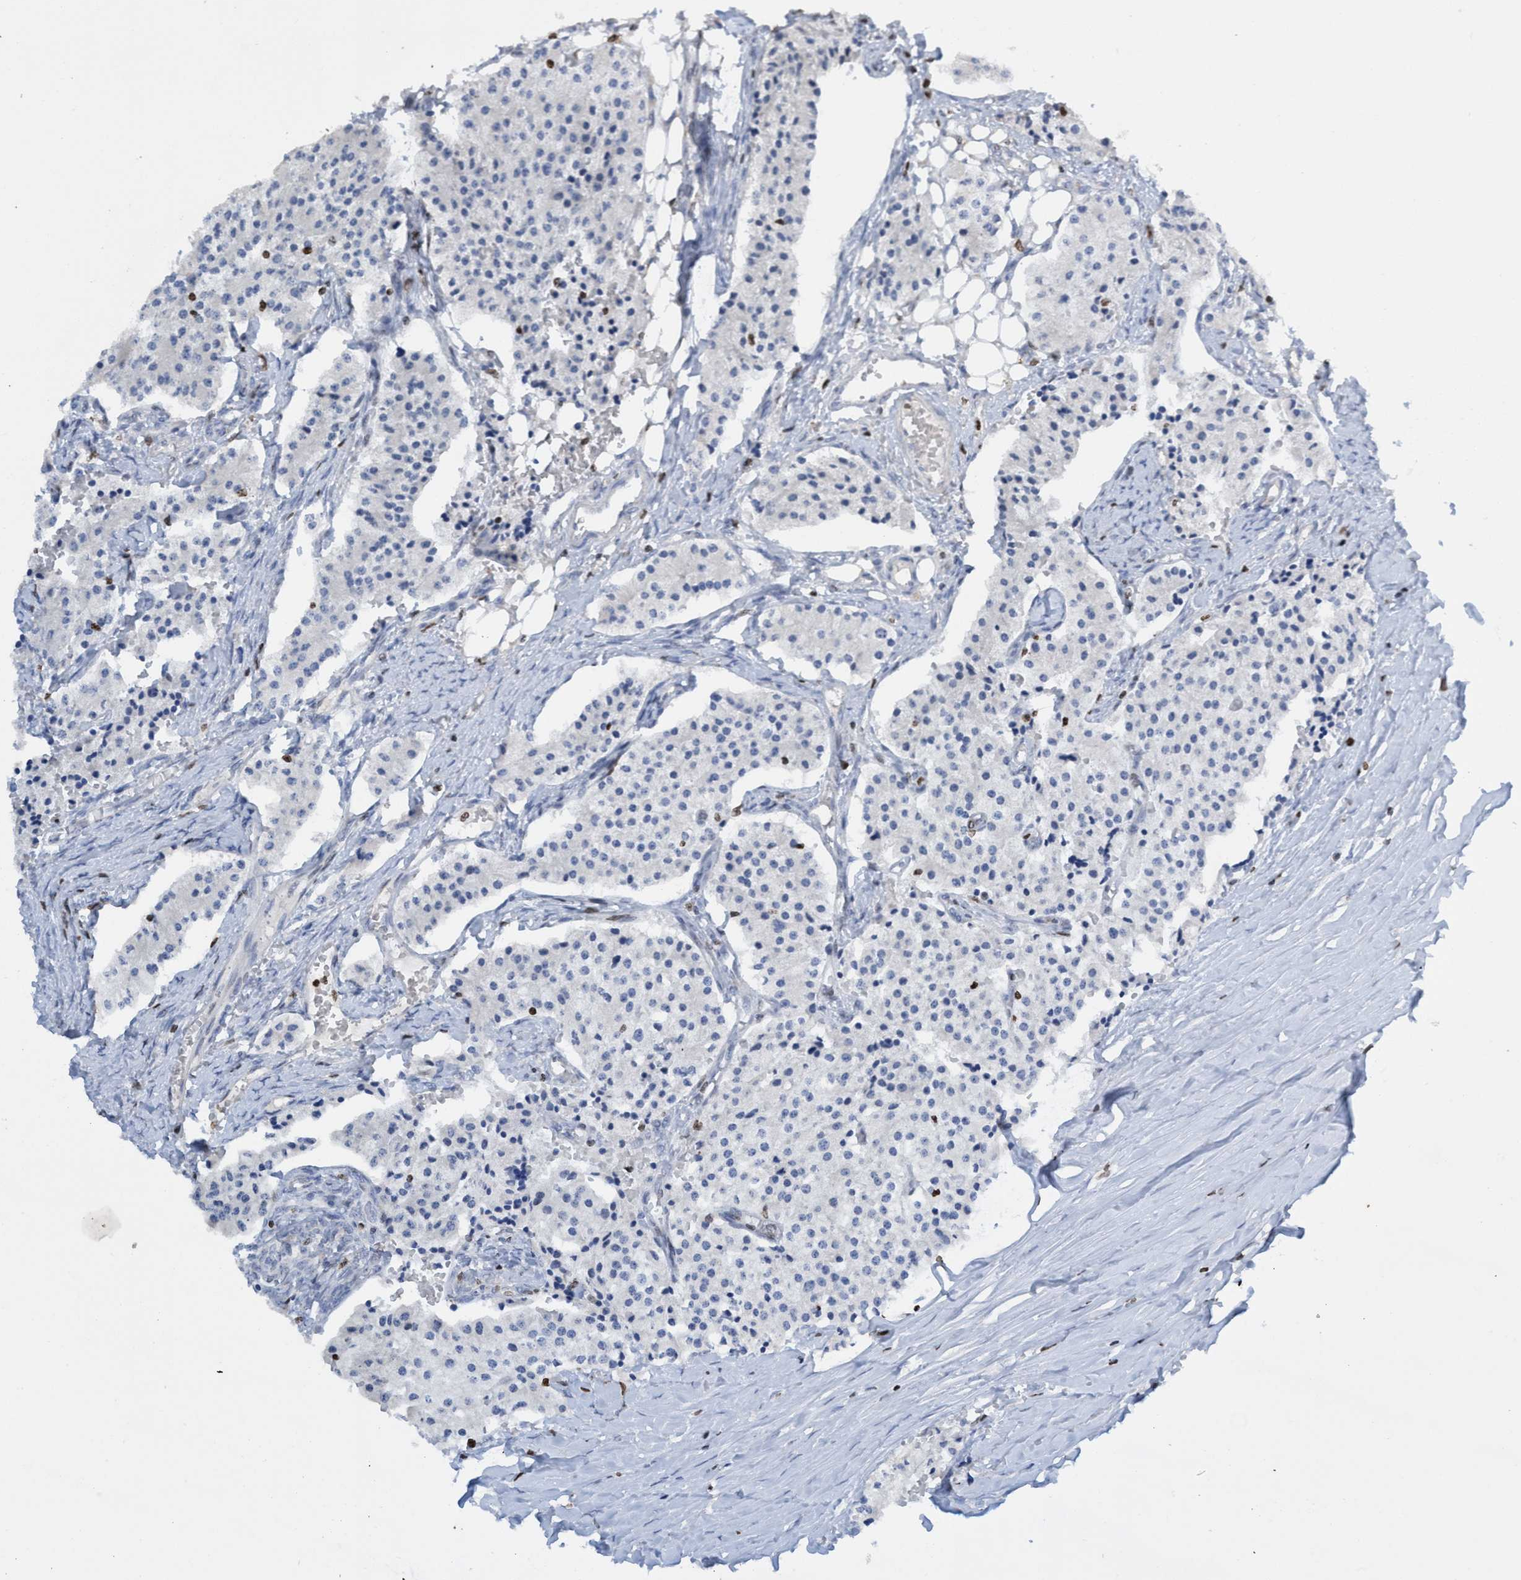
{"staining": {"intensity": "negative", "quantity": "none", "location": "none"}, "tissue": "carcinoid", "cell_type": "Tumor cells", "image_type": "cancer", "snomed": [{"axis": "morphology", "description": "Carcinoid, malignant, NOS"}, {"axis": "topography", "description": "Colon"}], "caption": "Immunohistochemistry histopathology image of human carcinoid stained for a protein (brown), which reveals no staining in tumor cells. (DAB (3,3'-diaminobenzidine) immunohistochemistry visualized using brightfield microscopy, high magnification).", "gene": "CBX2", "patient": {"sex": "female", "age": 52}}